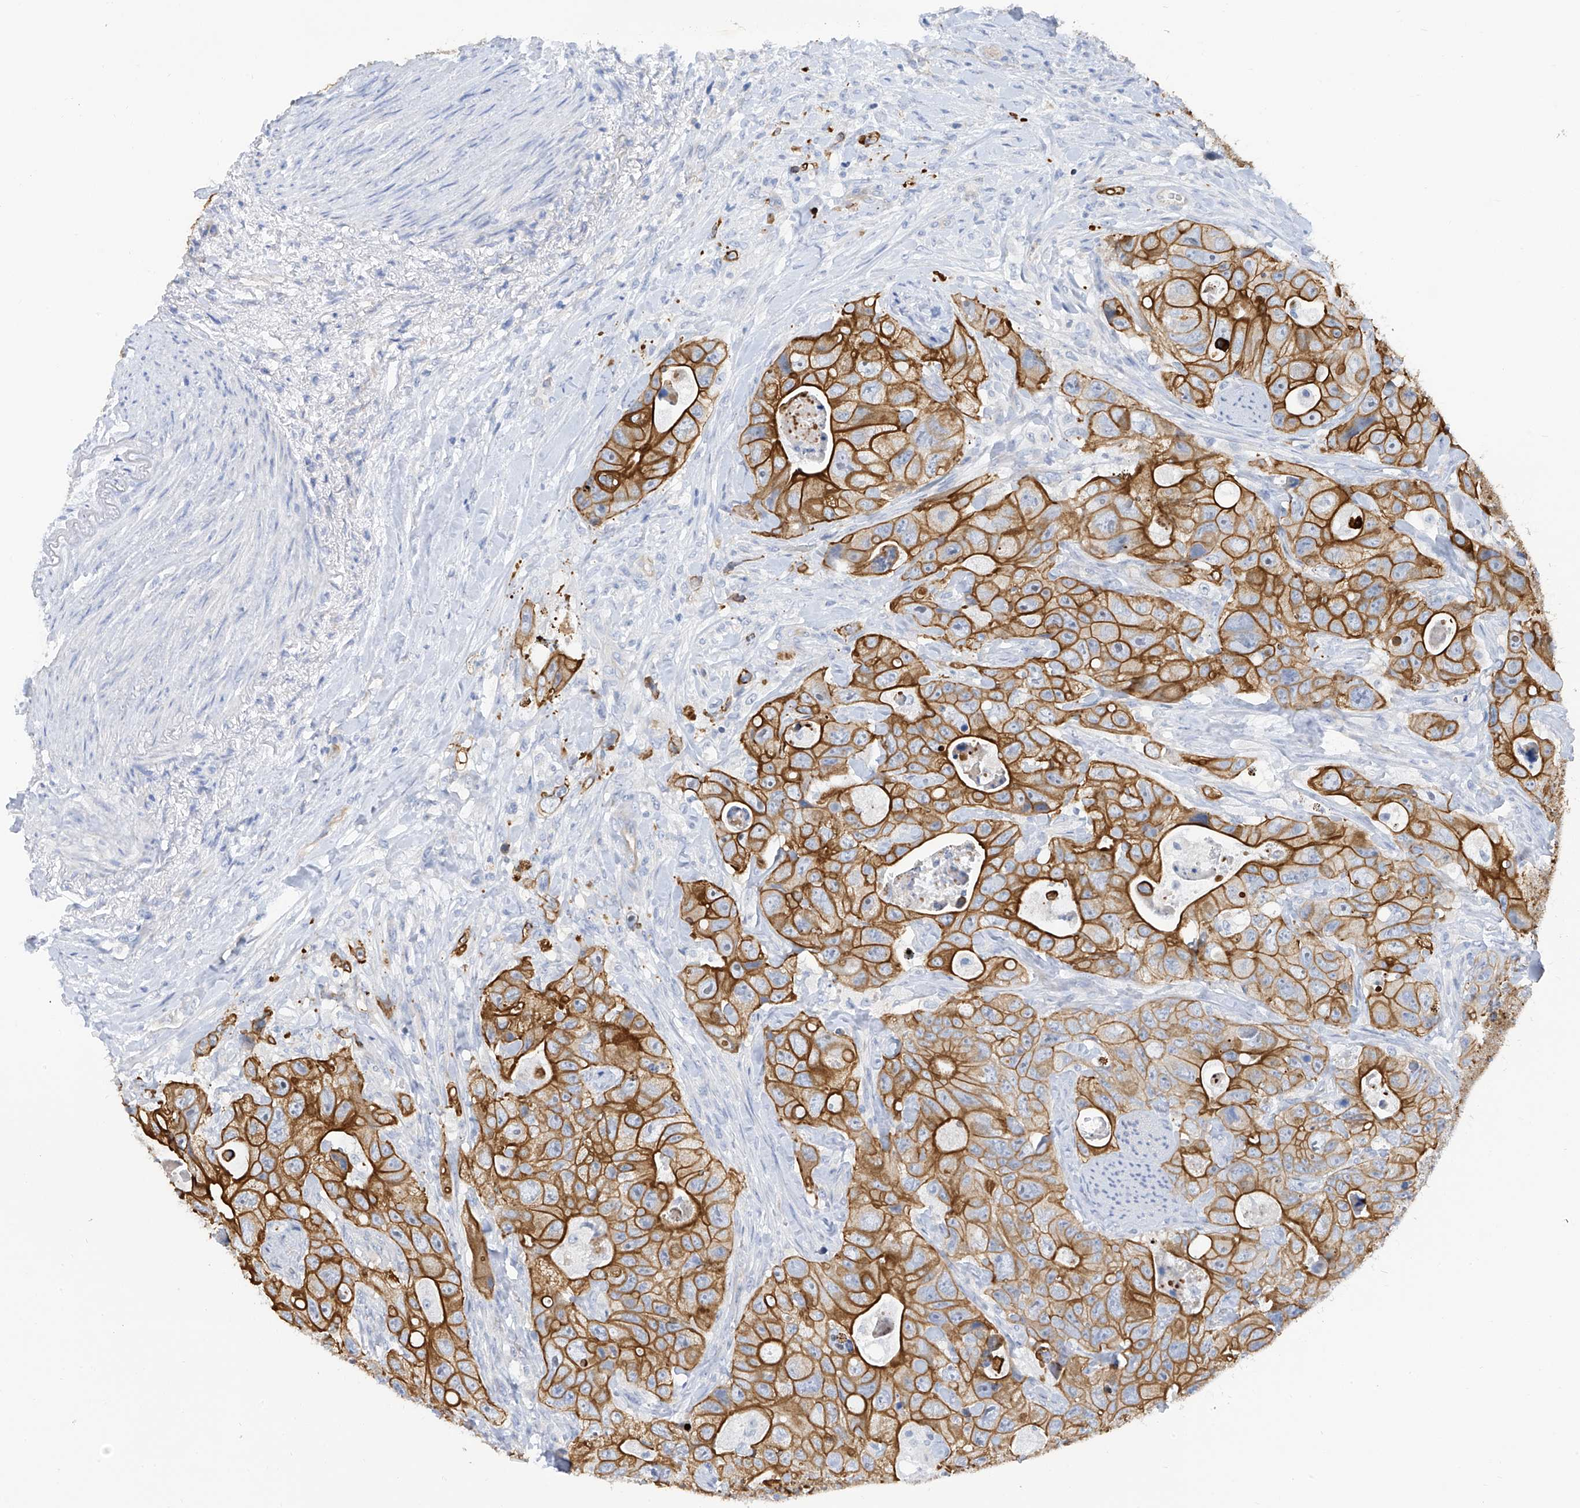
{"staining": {"intensity": "strong", "quantity": ">75%", "location": "cytoplasmic/membranous"}, "tissue": "colorectal cancer", "cell_type": "Tumor cells", "image_type": "cancer", "snomed": [{"axis": "morphology", "description": "Adenocarcinoma, NOS"}, {"axis": "topography", "description": "Colon"}], "caption": "Brown immunohistochemical staining in human colorectal adenocarcinoma displays strong cytoplasmic/membranous positivity in approximately >75% of tumor cells.", "gene": "PIK3C2B", "patient": {"sex": "female", "age": 46}}